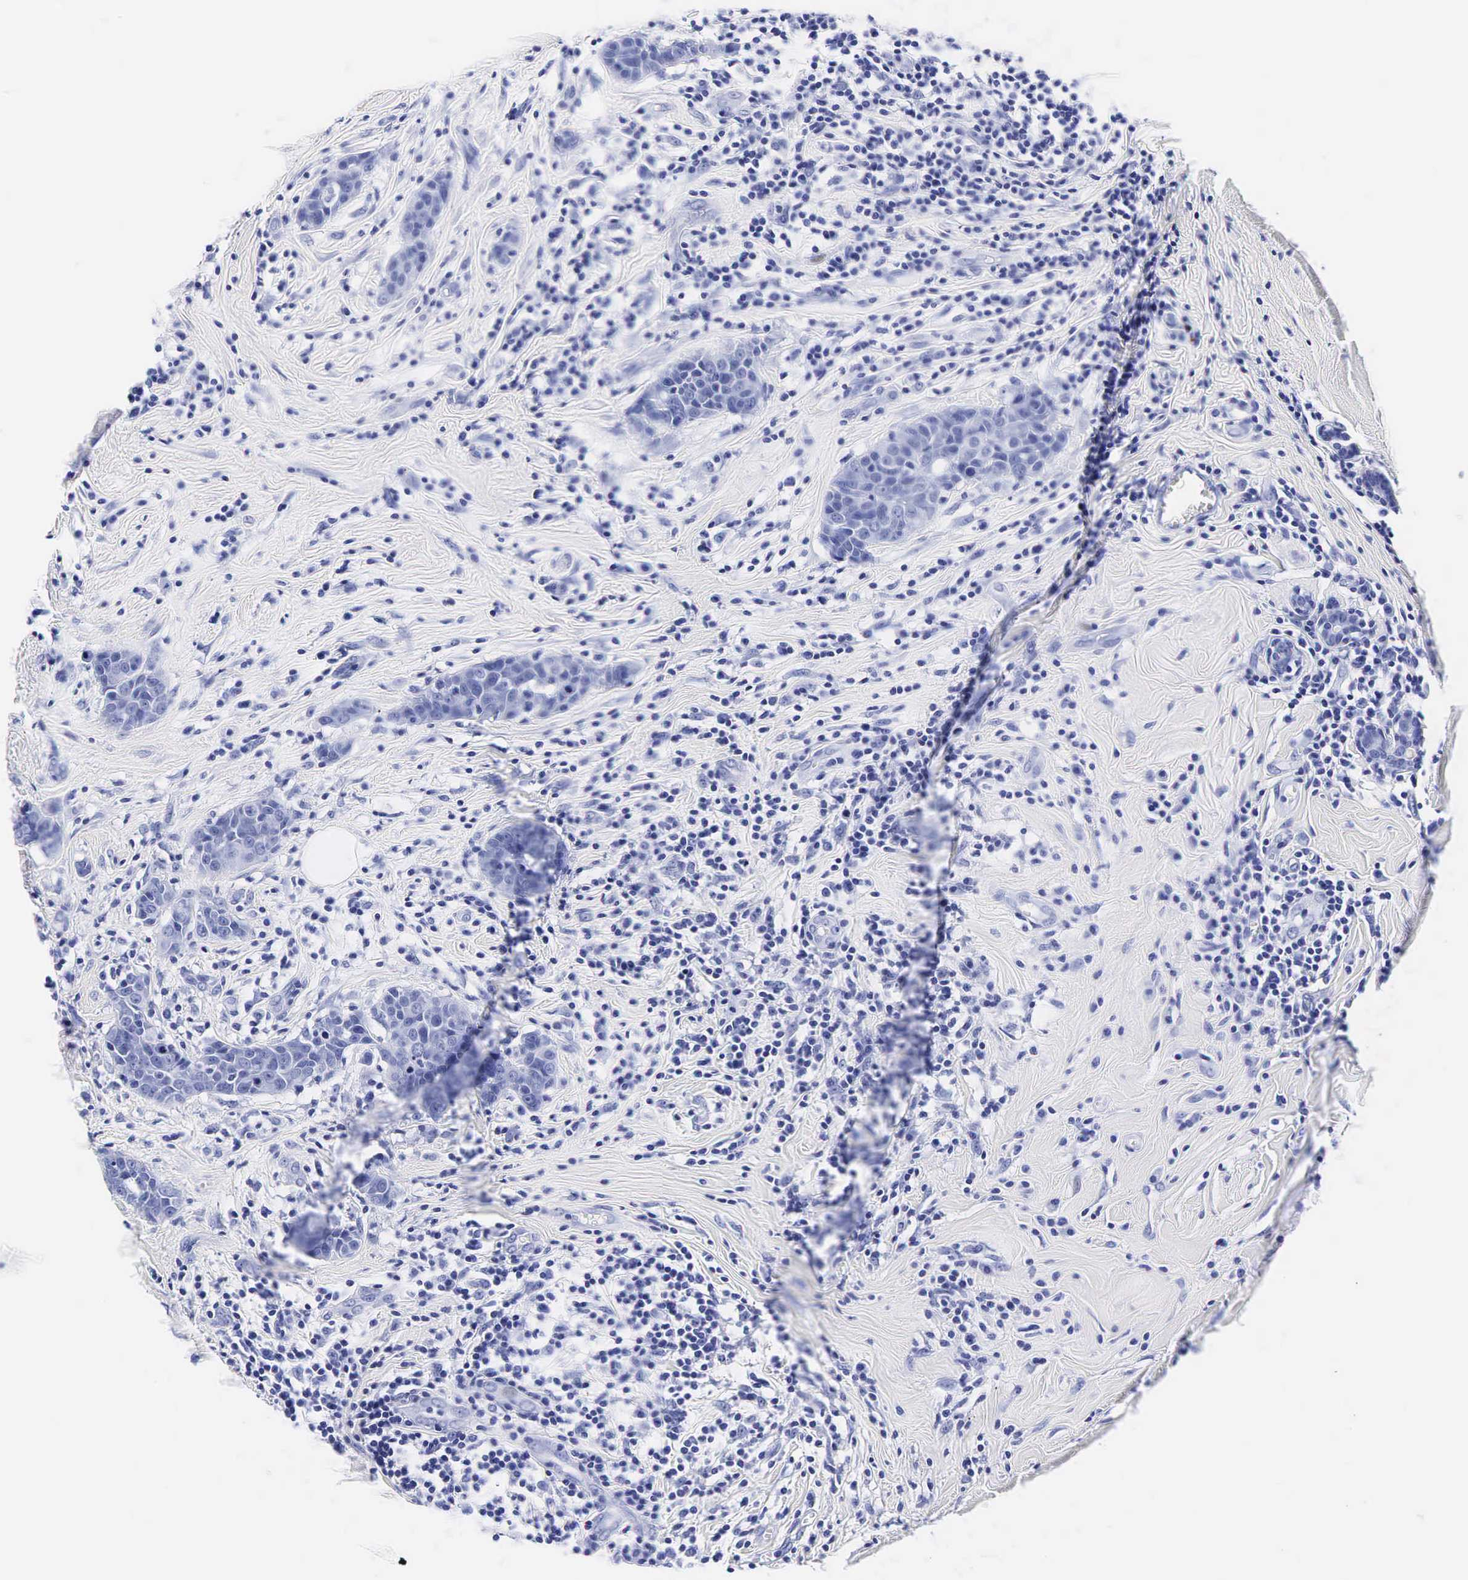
{"staining": {"intensity": "negative", "quantity": "none", "location": "none"}, "tissue": "breast cancer", "cell_type": "Tumor cells", "image_type": "cancer", "snomed": [{"axis": "morphology", "description": "Duct carcinoma"}, {"axis": "topography", "description": "Breast"}], "caption": "Intraductal carcinoma (breast) stained for a protein using immunohistochemistry (IHC) reveals no expression tumor cells.", "gene": "KLK3", "patient": {"sex": "female", "age": 55}}